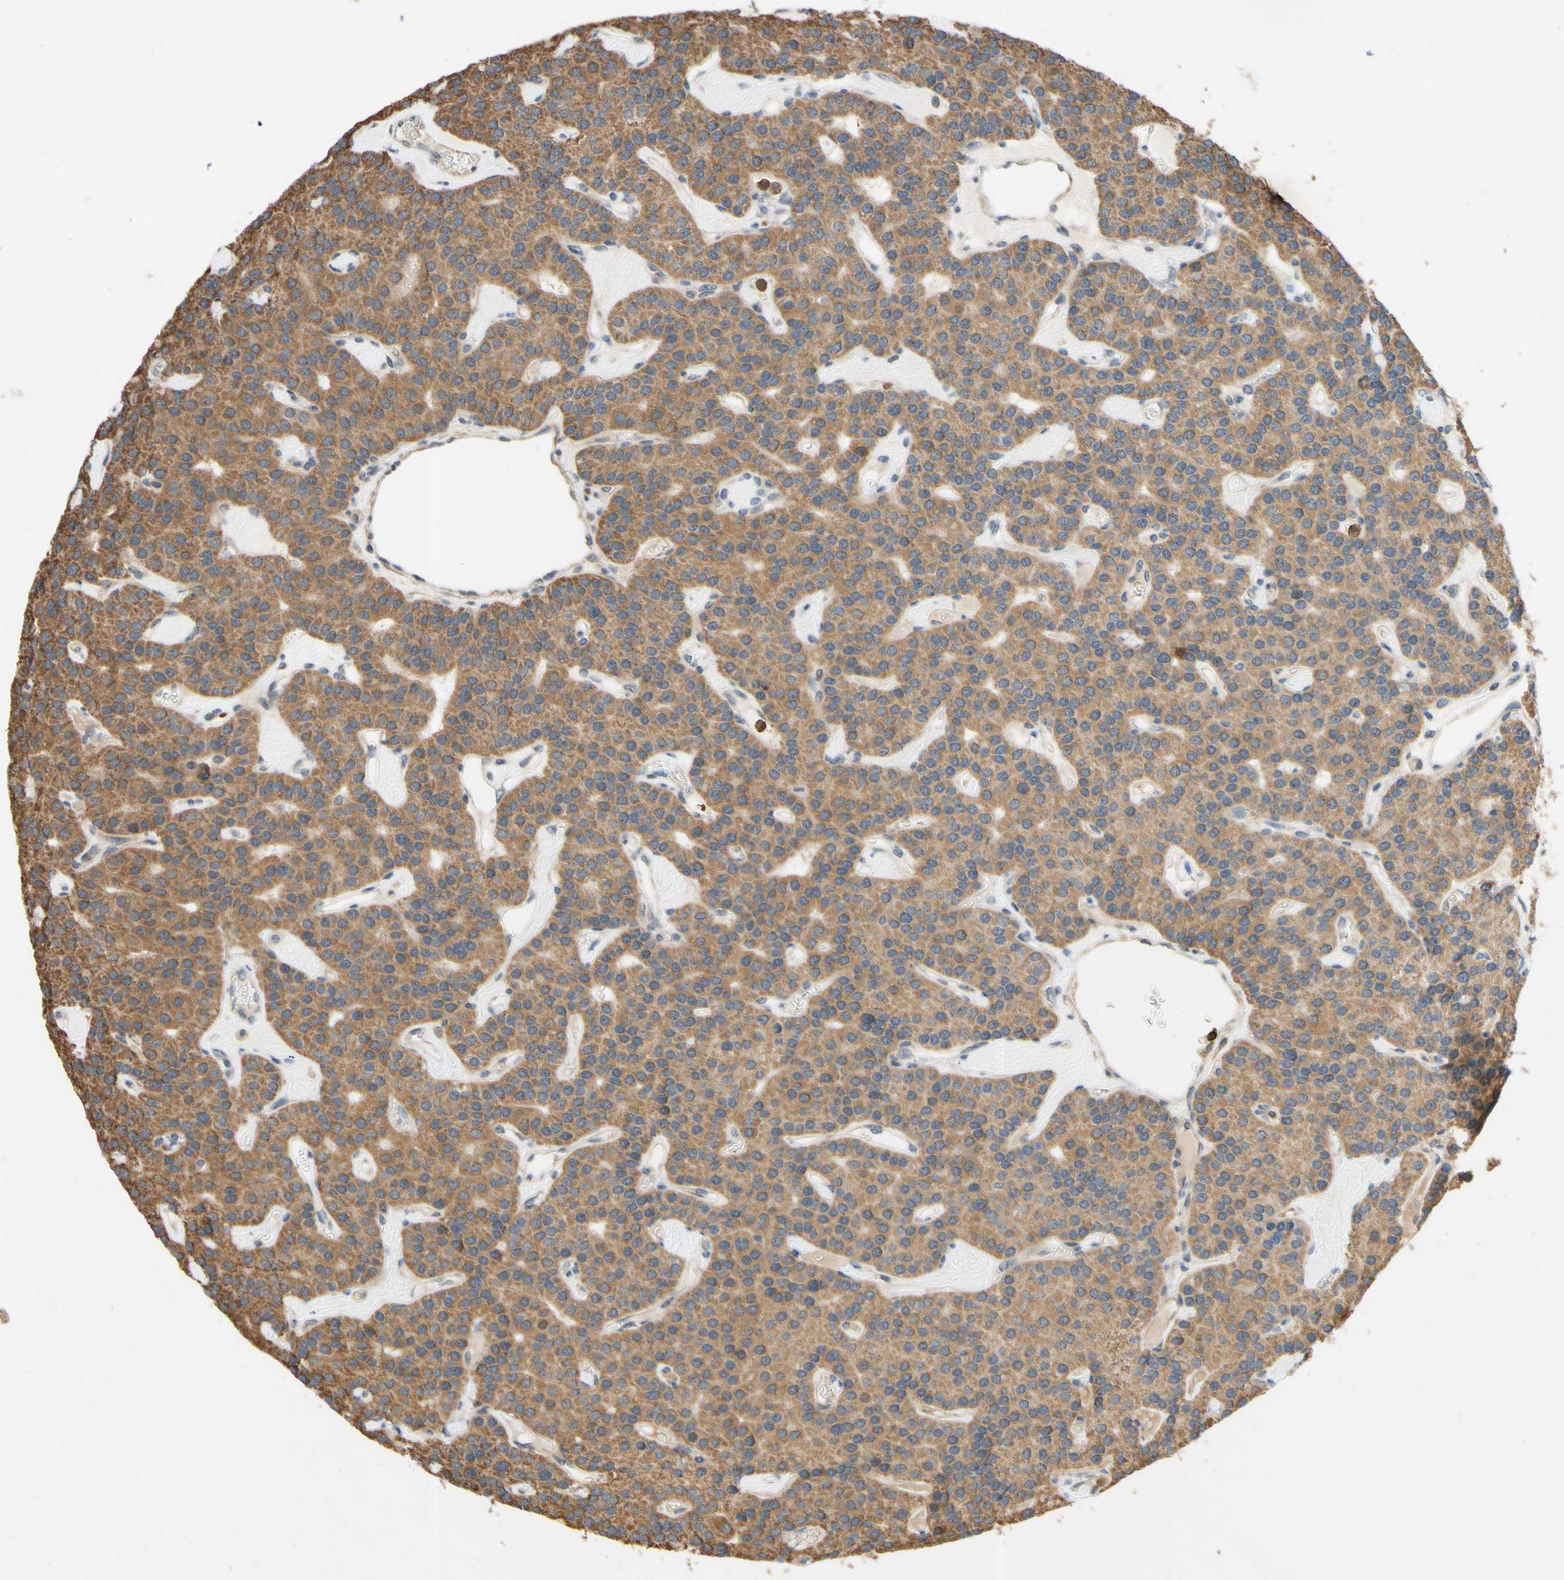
{"staining": {"intensity": "moderate", "quantity": ">75%", "location": "cytoplasmic/membranous"}, "tissue": "parathyroid gland", "cell_type": "Glandular cells", "image_type": "normal", "snomed": [{"axis": "morphology", "description": "Normal tissue, NOS"}, {"axis": "morphology", "description": "Adenoma, NOS"}, {"axis": "topography", "description": "Parathyroid gland"}], "caption": "High-magnification brightfield microscopy of benign parathyroid gland stained with DAB (3,3'-diaminobenzidine) (brown) and counterstained with hematoxylin (blue). glandular cells exhibit moderate cytoplasmic/membranous staining is present in about>75% of cells. (brown staining indicates protein expression, while blue staining denotes nuclei).", "gene": "GATA1", "patient": {"sex": "female", "age": 86}}